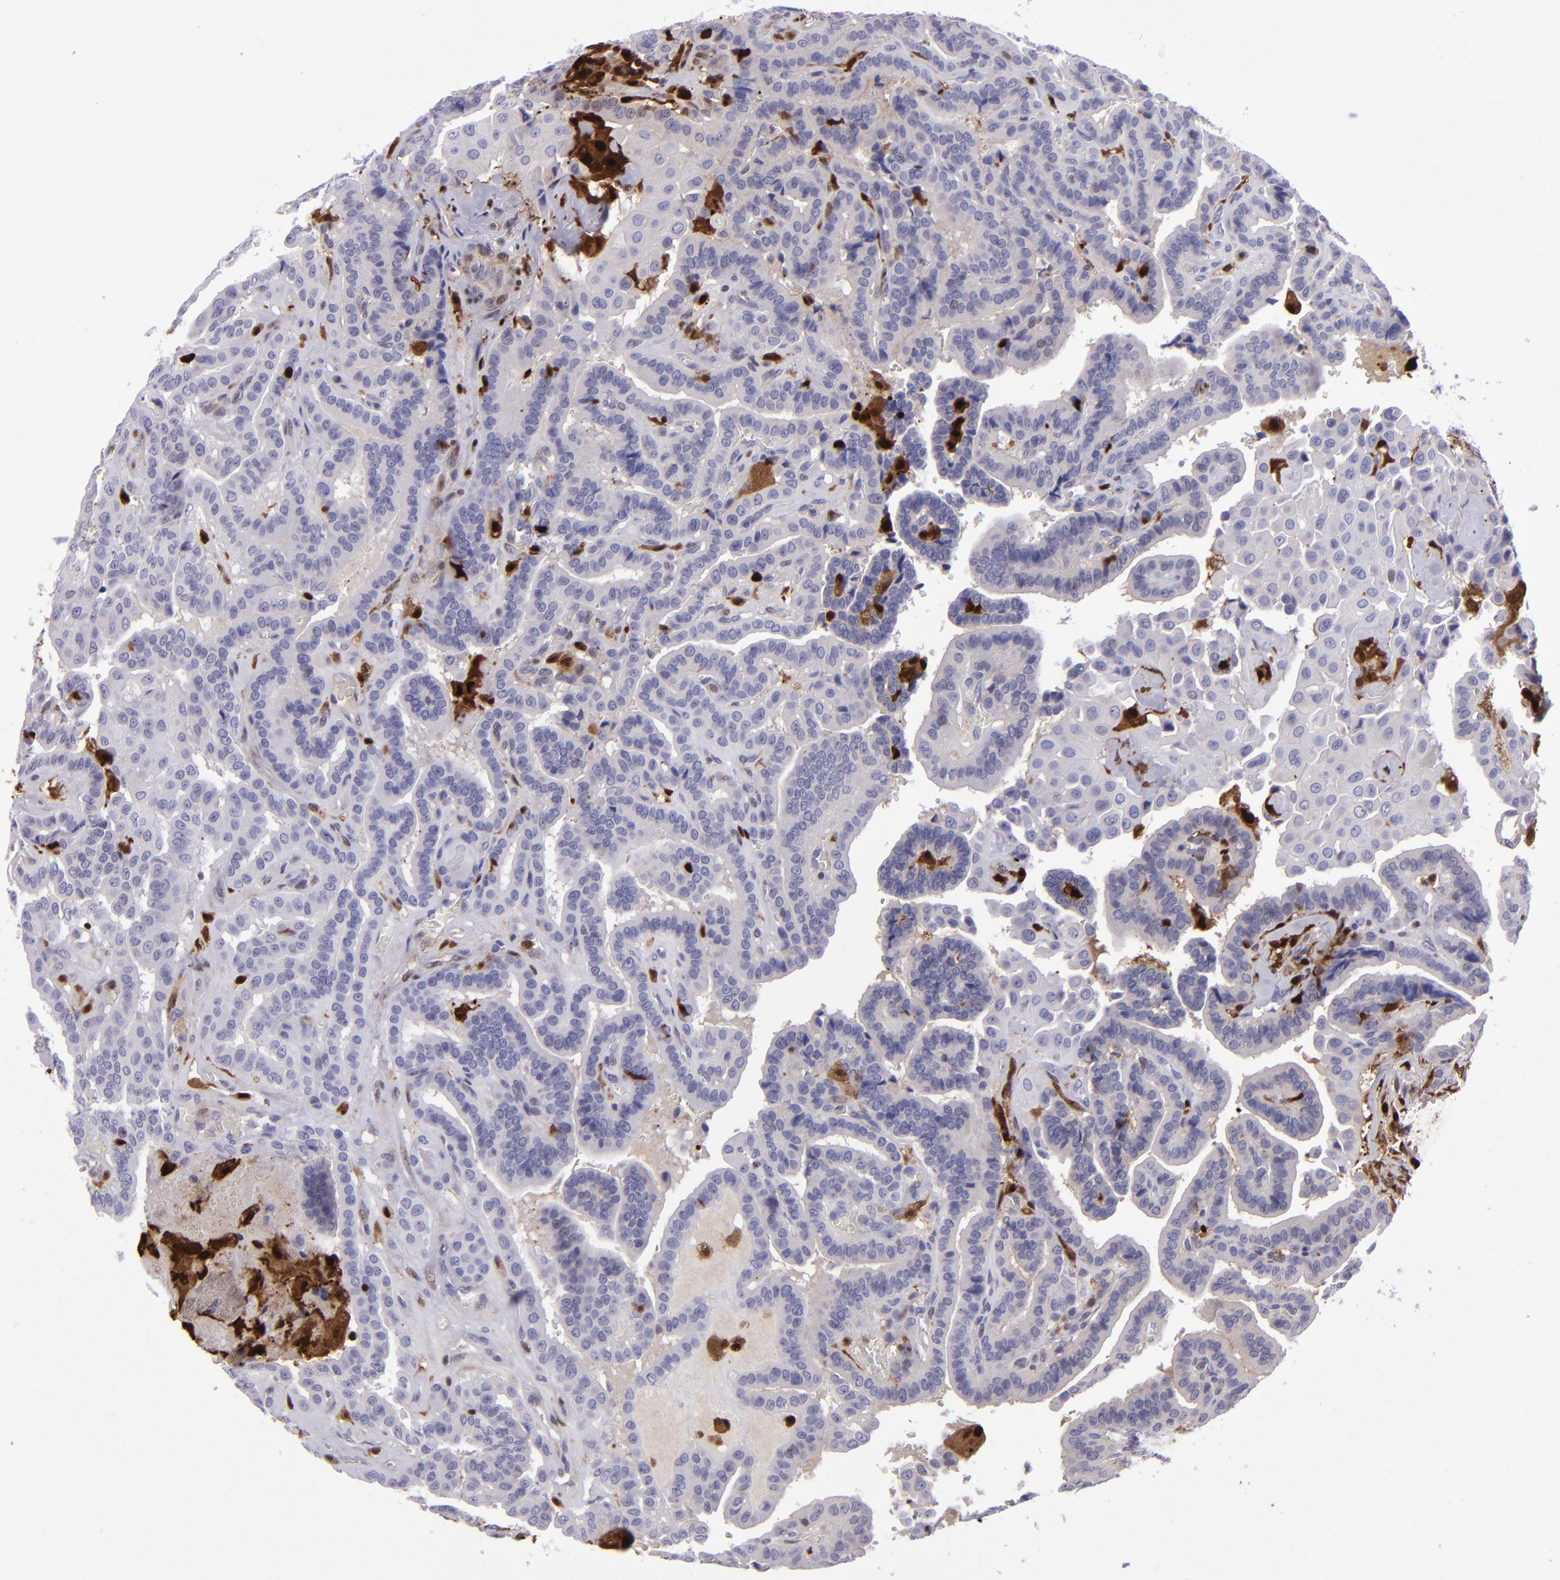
{"staining": {"intensity": "negative", "quantity": "none", "location": "none"}, "tissue": "thyroid cancer", "cell_type": "Tumor cells", "image_type": "cancer", "snomed": [{"axis": "morphology", "description": "Papillary adenocarcinoma, NOS"}, {"axis": "topography", "description": "Thyroid gland"}], "caption": "Immunohistochemistry photomicrograph of neoplastic tissue: human thyroid cancer stained with DAB (3,3'-diaminobenzidine) exhibits no significant protein positivity in tumor cells.", "gene": "TYMP", "patient": {"sex": "male", "age": 87}}